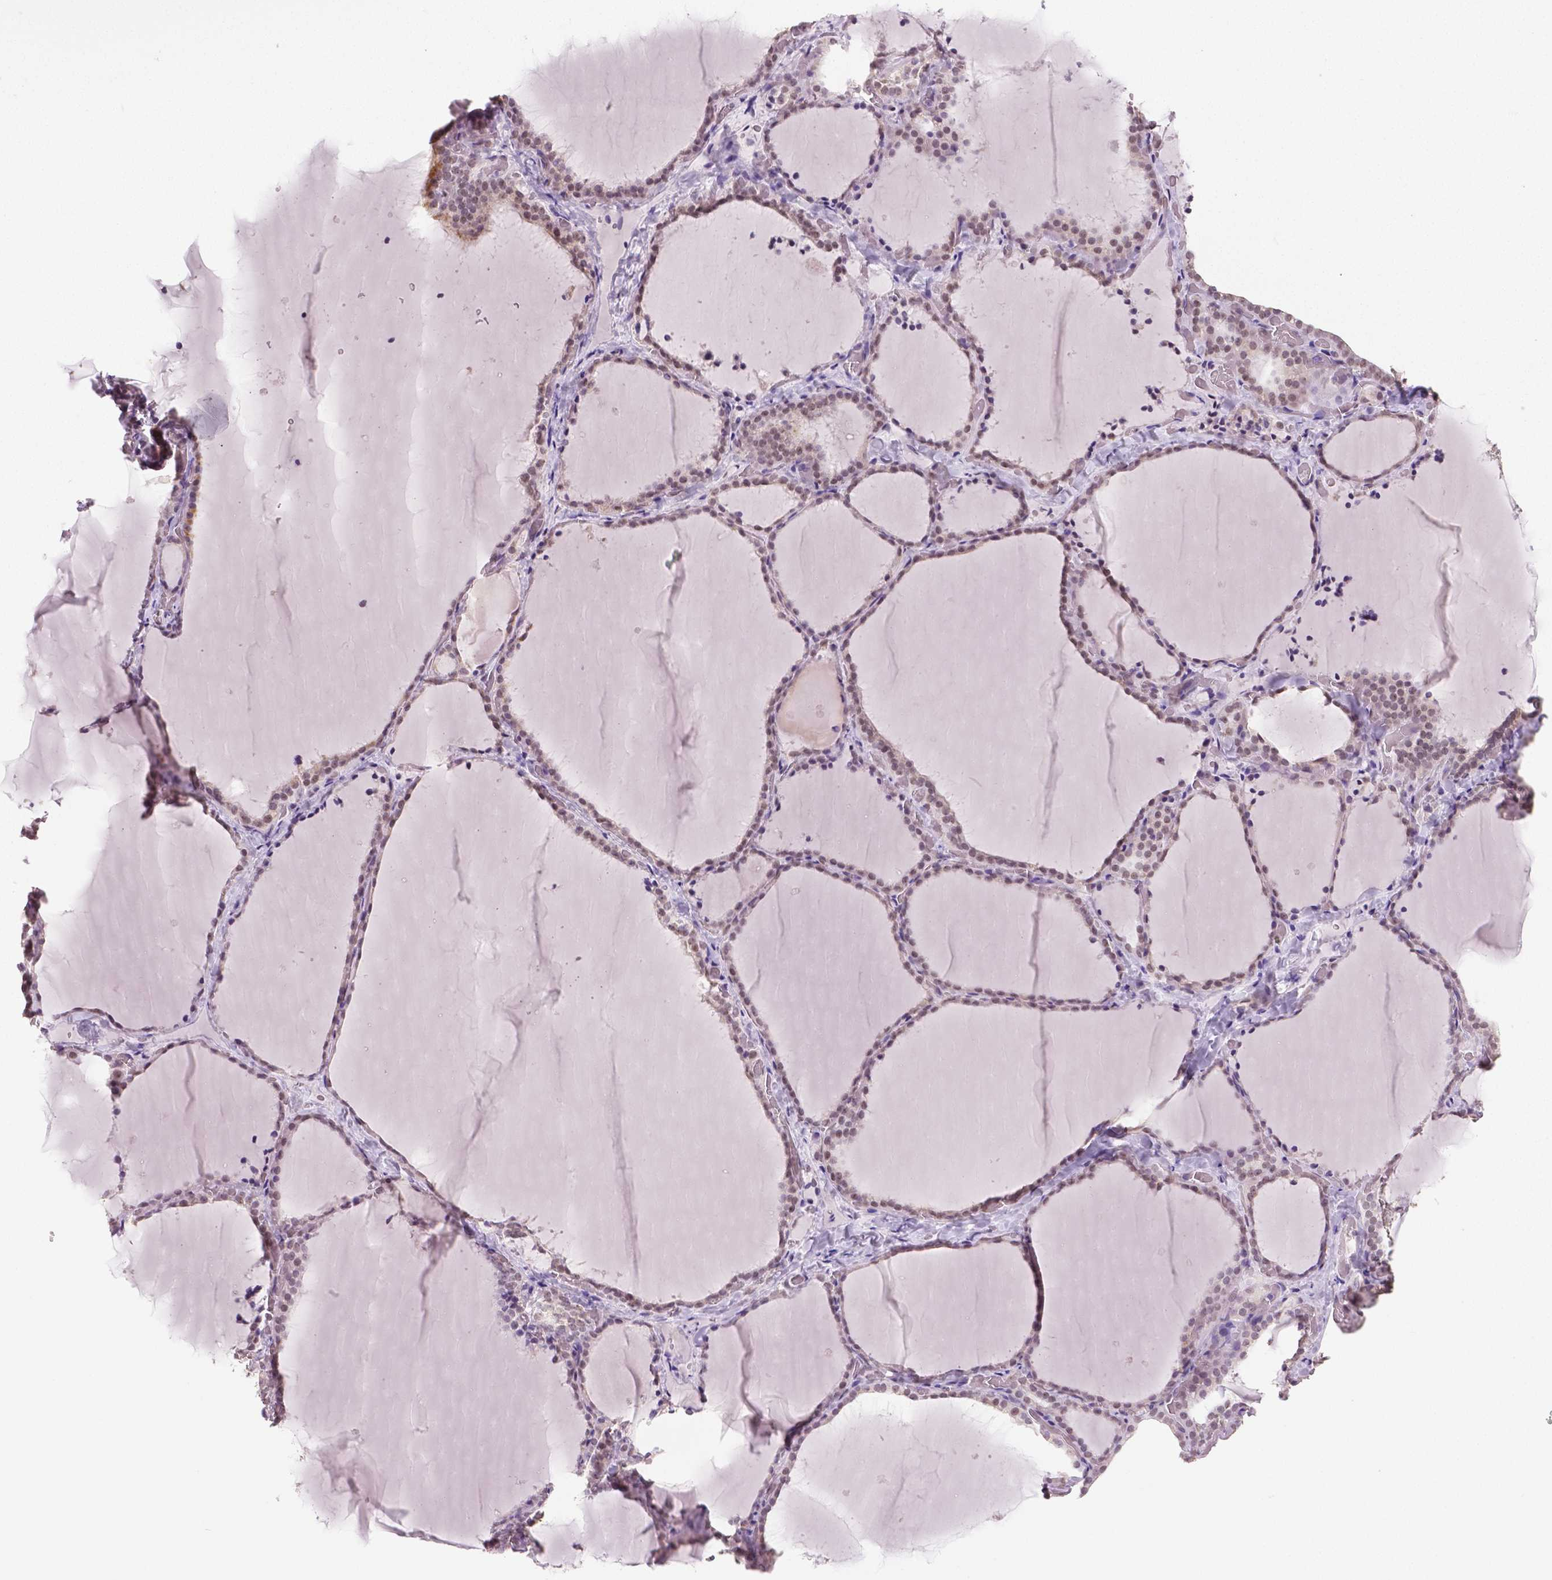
{"staining": {"intensity": "weak", "quantity": "25%-75%", "location": "nuclear"}, "tissue": "thyroid gland", "cell_type": "Glandular cells", "image_type": "normal", "snomed": [{"axis": "morphology", "description": "Normal tissue, NOS"}, {"axis": "topography", "description": "Thyroid gland"}], "caption": "This is a histology image of immunohistochemistry (IHC) staining of unremarkable thyroid gland, which shows weak staining in the nuclear of glandular cells.", "gene": "IGF2BP1", "patient": {"sex": "female", "age": 22}}